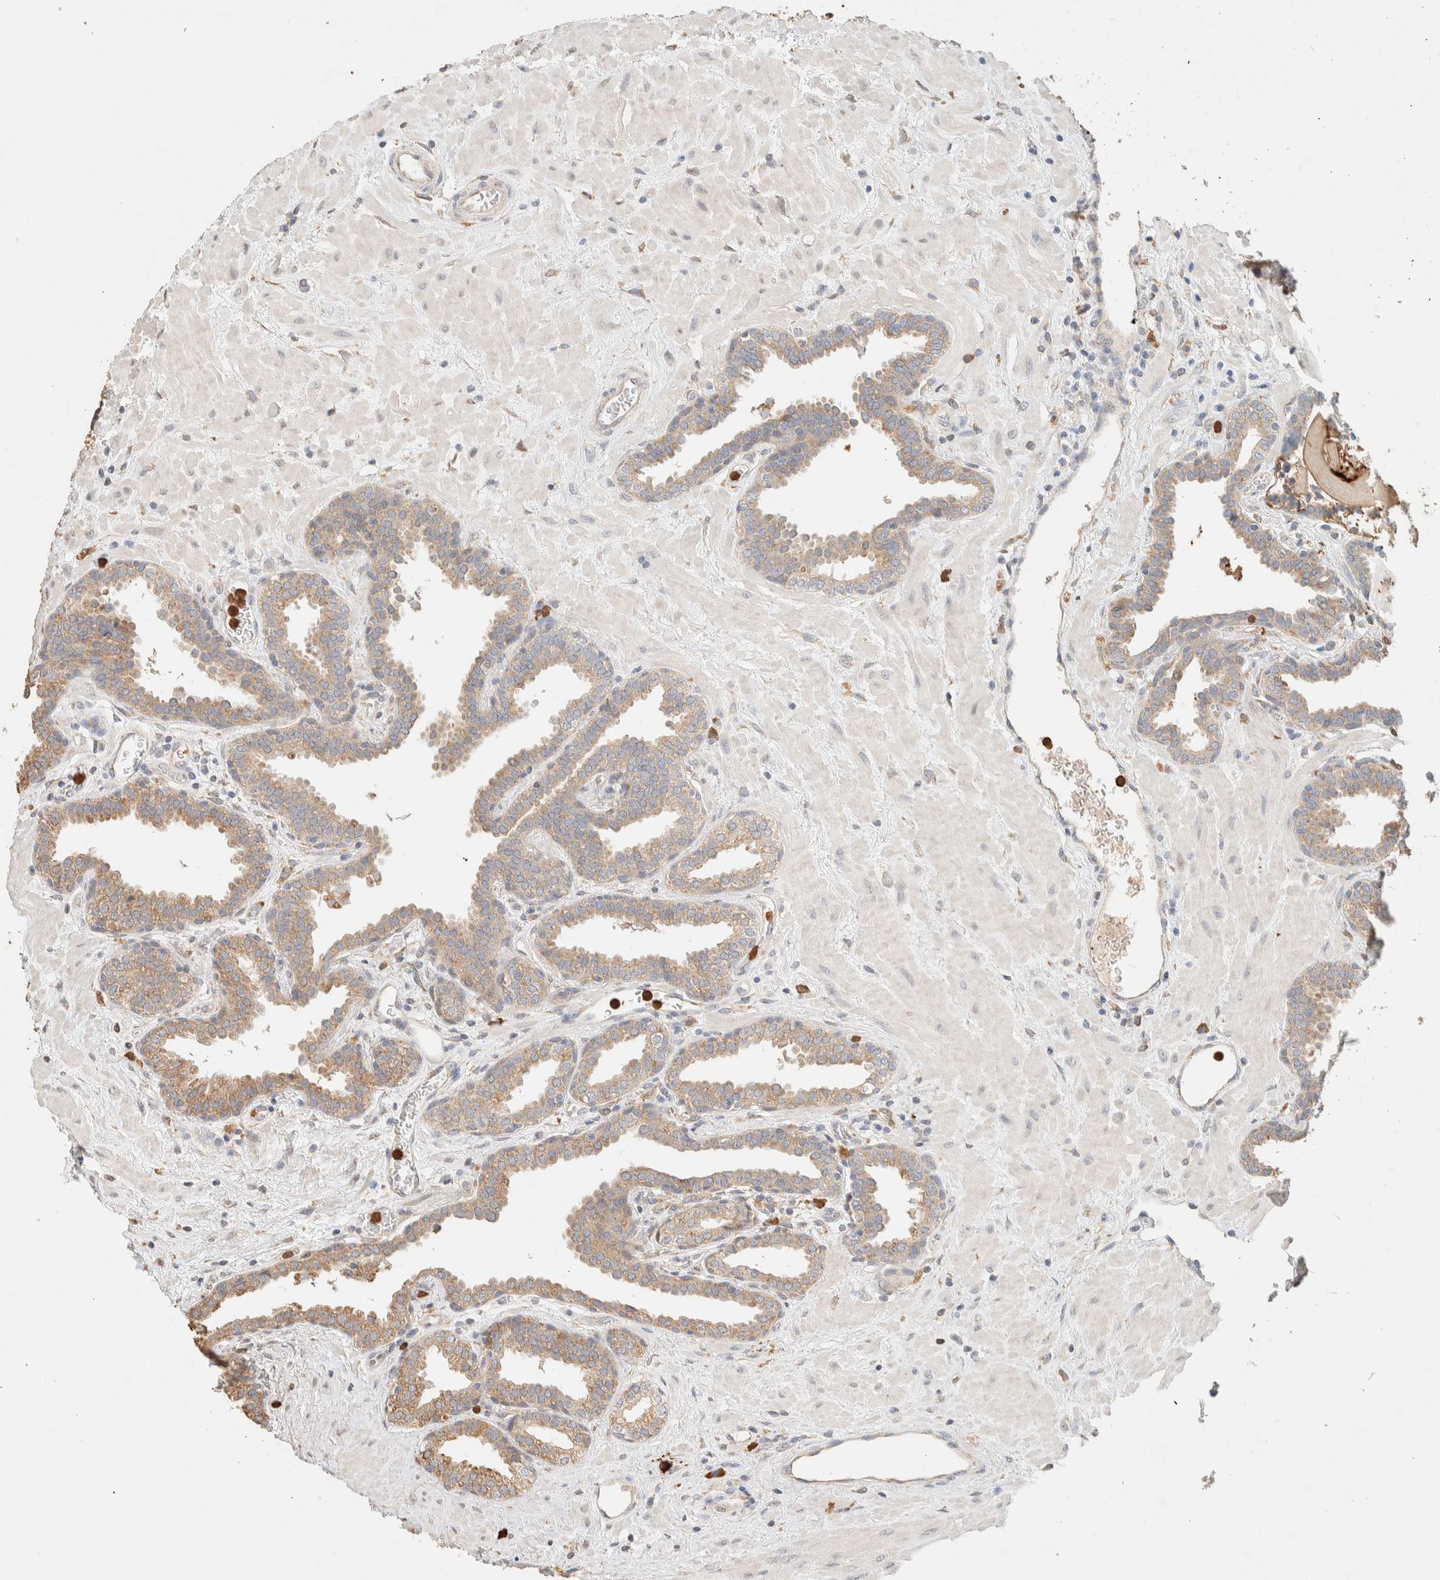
{"staining": {"intensity": "moderate", "quantity": ">75%", "location": "cytoplasmic/membranous"}, "tissue": "prostate", "cell_type": "Glandular cells", "image_type": "normal", "snomed": [{"axis": "morphology", "description": "Normal tissue, NOS"}, {"axis": "topography", "description": "Prostate"}], "caption": "A brown stain labels moderate cytoplasmic/membranous expression of a protein in glandular cells of benign human prostate.", "gene": "TTC3", "patient": {"sex": "male", "age": 51}}